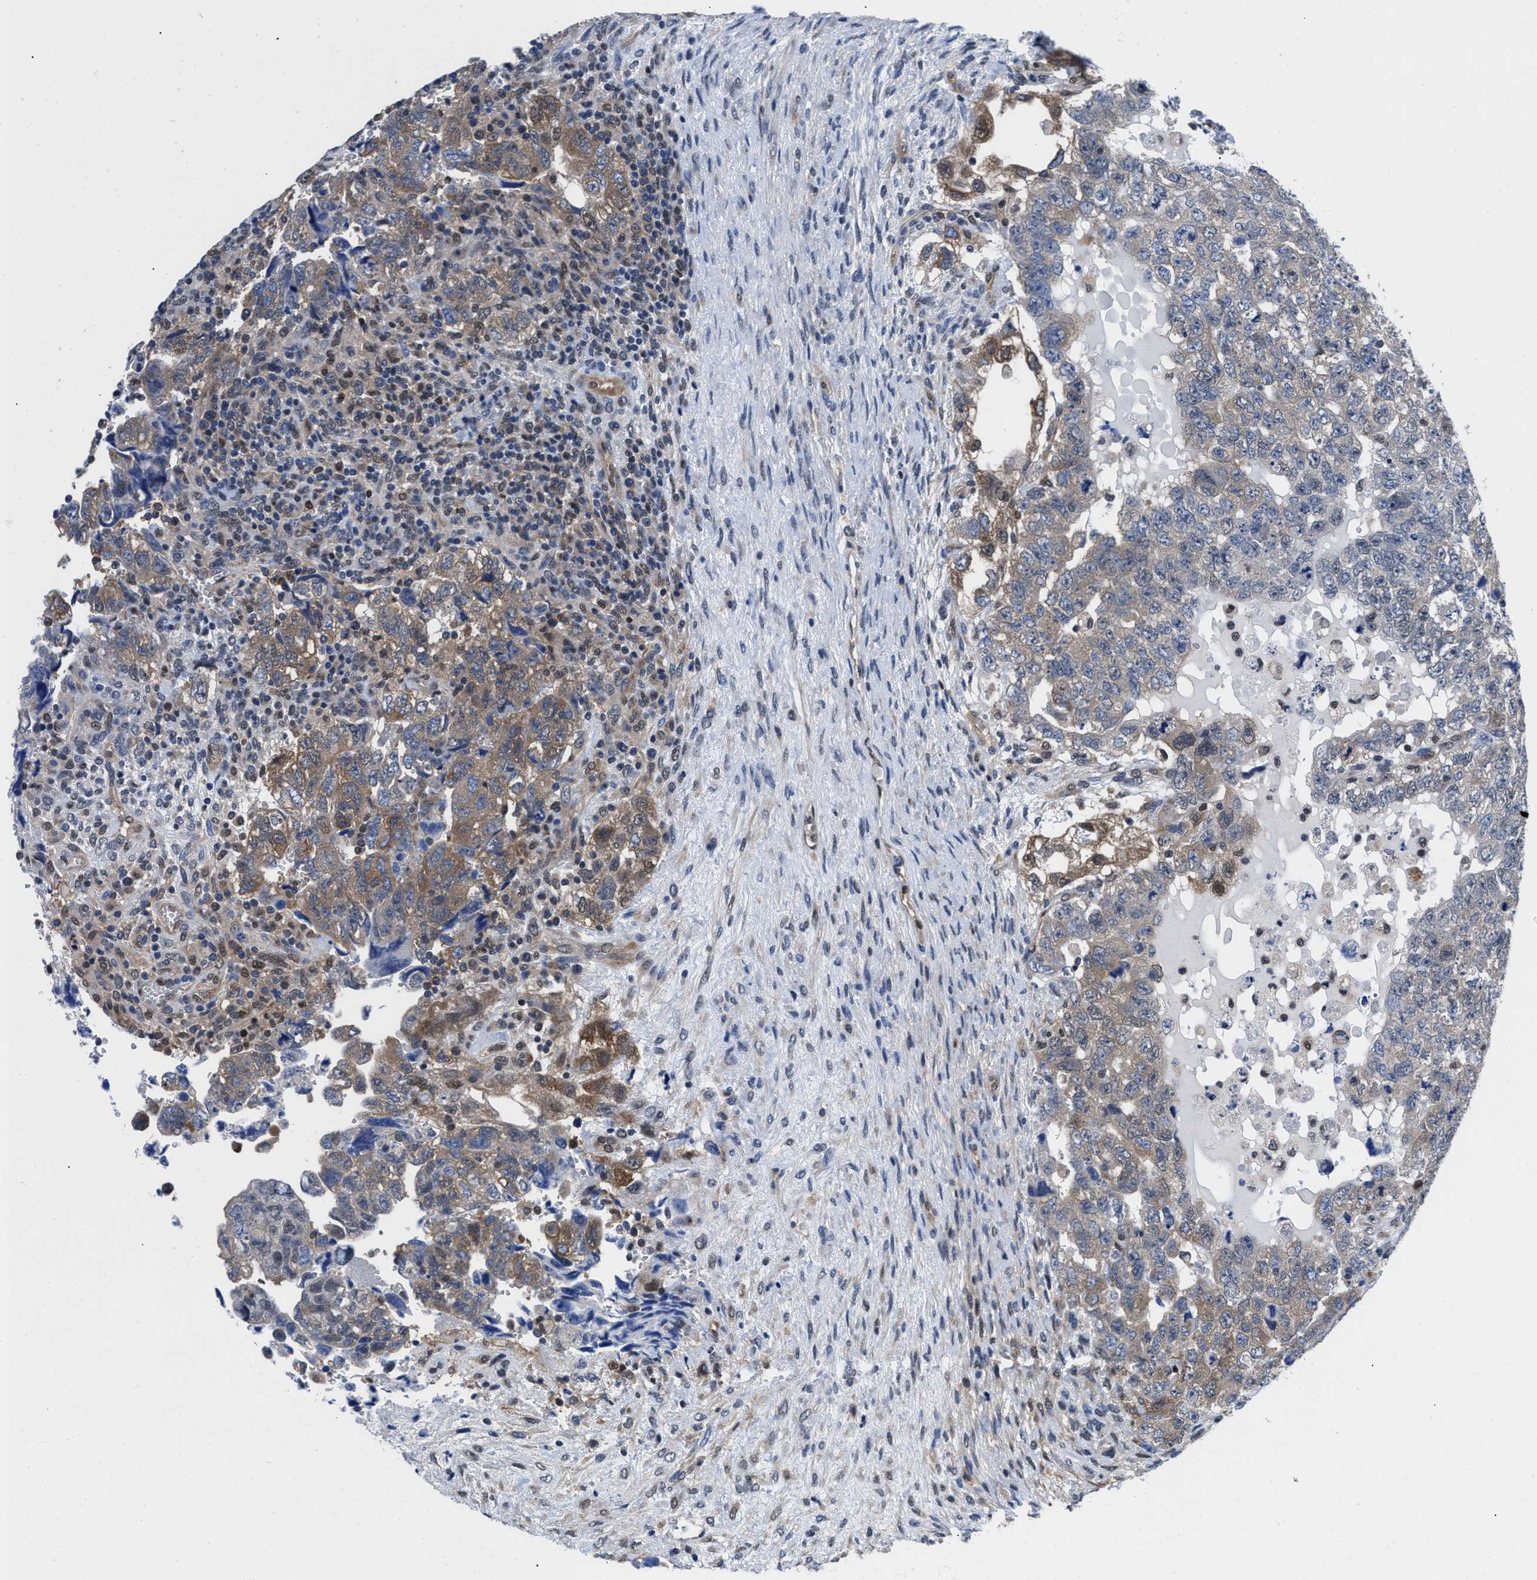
{"staining": {"intensity": "weak", "quantity": "25%-75%", "location": "cytoplasmic/membranous"}, "tissue": "testis cancer", "cell_type": "Tumor cells", "image_type": "cancer", "snomed": [{"axis": "morphology", "description": "Carcinoma, Embryonal, NOS"}, {"axis": "topography", "description": "Testis"}], "caption": "Testis cancer stained with a protein marker displays weak staining in tumor cells.", "gene": "ACLY", "patient": {"sex": "male", "age": 36}}